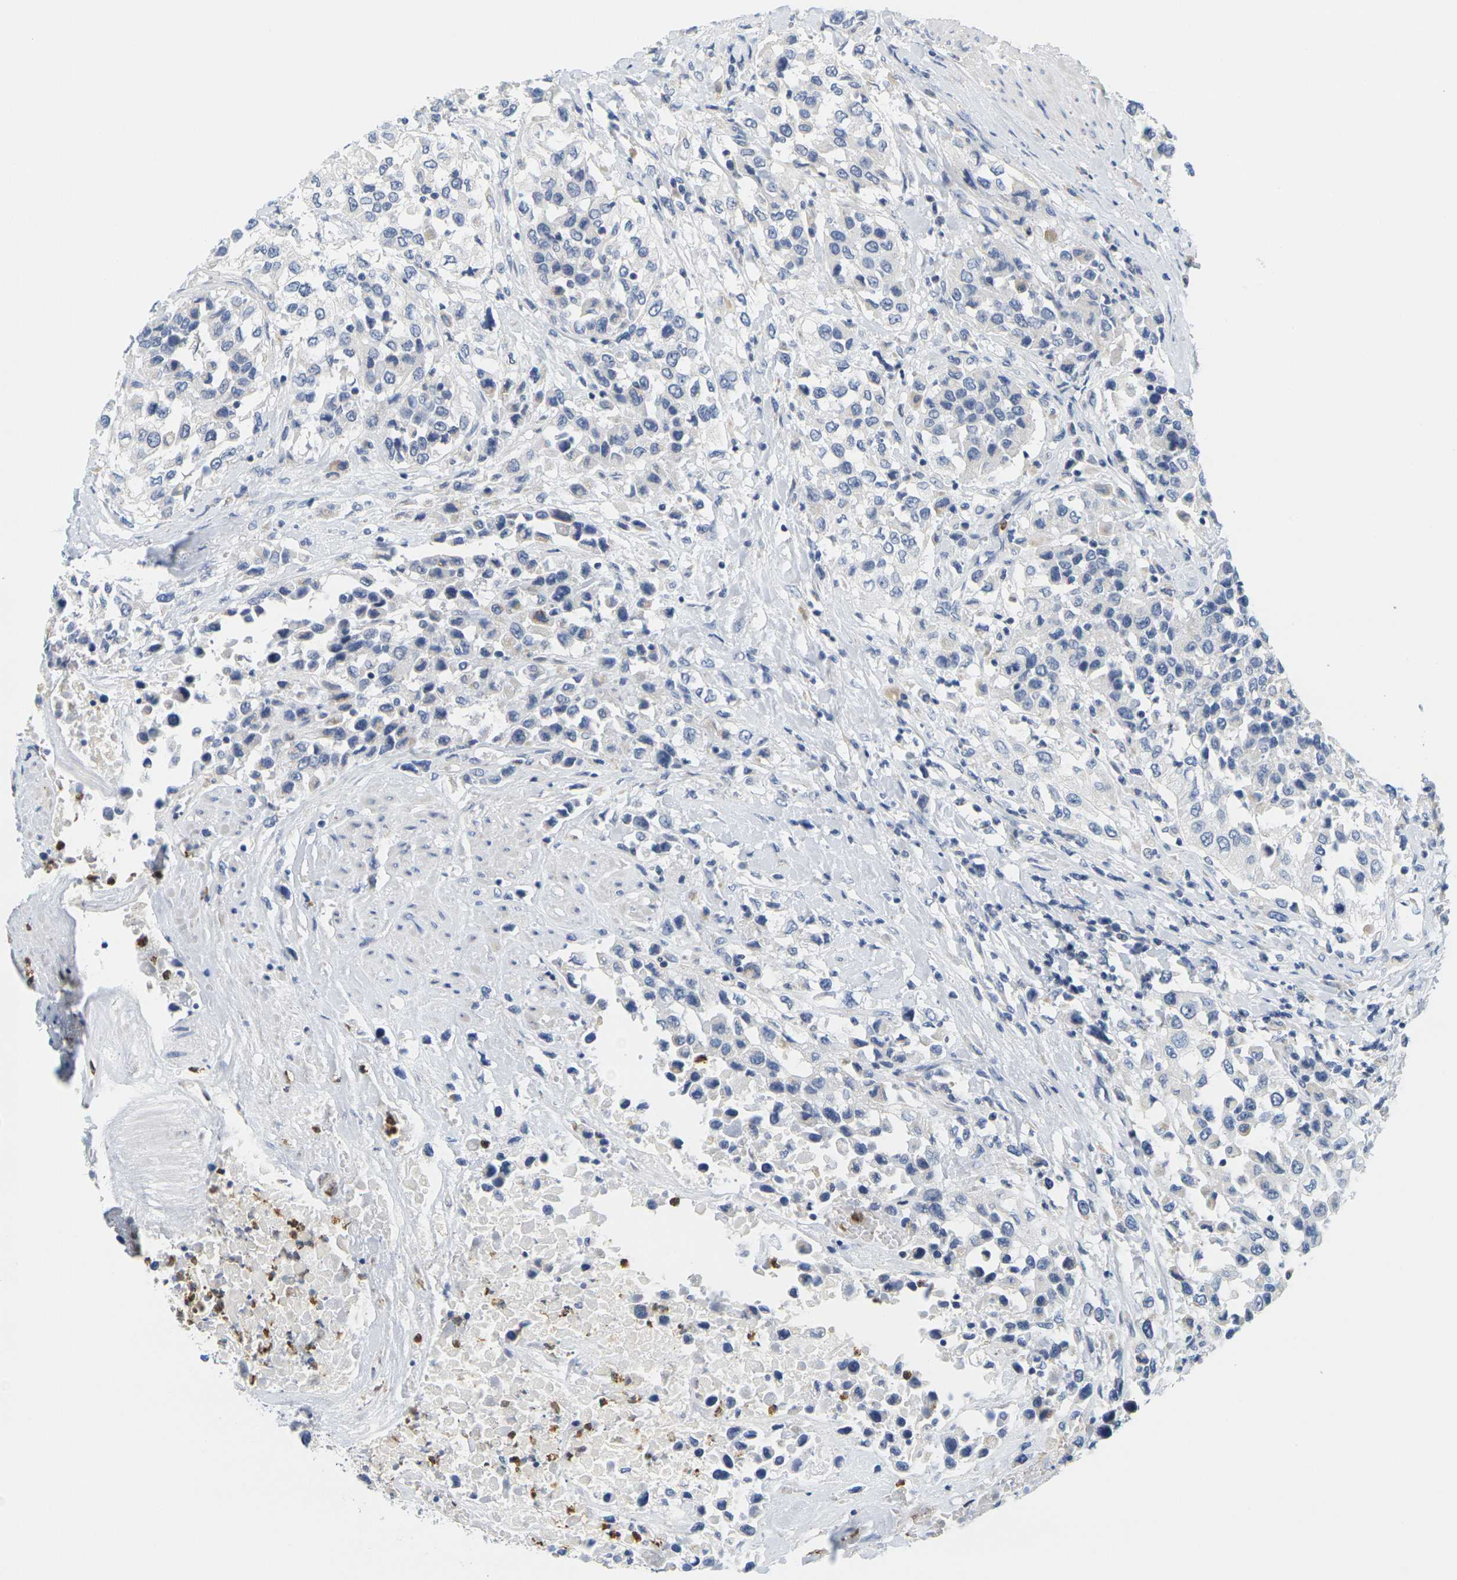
{"staining": {"intensity": "negative", "quantity": "none", "location": "none"}, "tissue": "urothelial cancer", "cell_type": "Tumor cells", "image_type": "cancer", "snomed": [{"axis": "morphology", "description": "Urothelial carcinoma, High grade"}, {"axis": "topography", "description": "Urinary bladder"}], "caption": "This micrograph is of high-grade urothelial carcinoma stained with IHC to label a protein in brown with the nuclei are counter-stained blue. There is no expression in tumor cells.", "gene": "KLK5", "patient": {"sex": "female", "age": 80}}